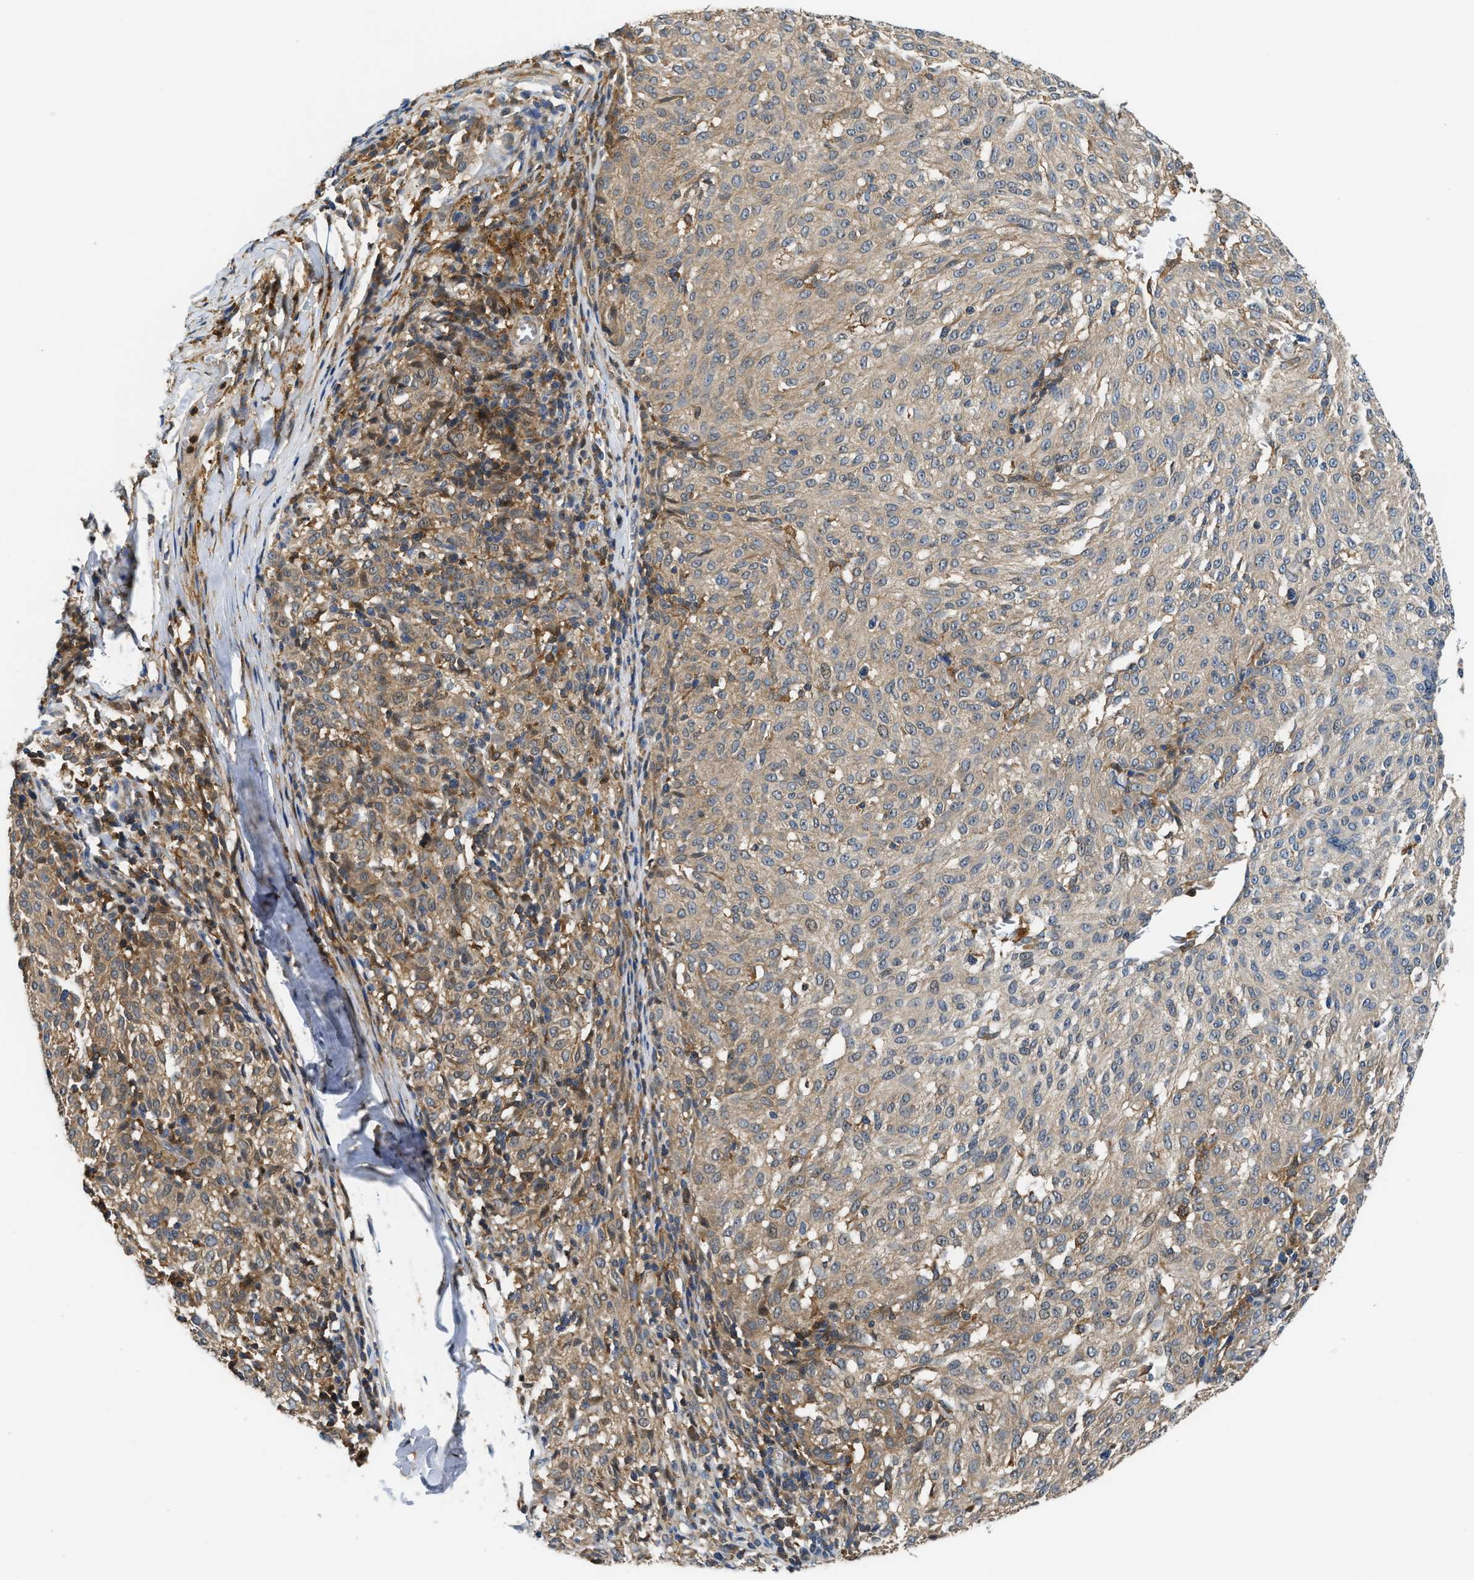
{"staining": {"intensity": "weak", "quantity": "25%-75%", "location": "cytoplasmic/membranous"}, "tissue": "melanoma", "cell_type": "Tumor cells", "image_type": "cancer", "snomed": [{"axis": "morphology", "description": "Malignant melanoma, NOS"}, {"axis": "topography", "description": "Skin"}], "caption": "Approximately 25%-75% of tumor cells in human malignant melanoma exhibit weak cytoplasmic/membranous protein positivity as visualized by brown immunohistochemical staining.", "gene": "OSTF1", "patient": {"sex": "female", "age": 72}}